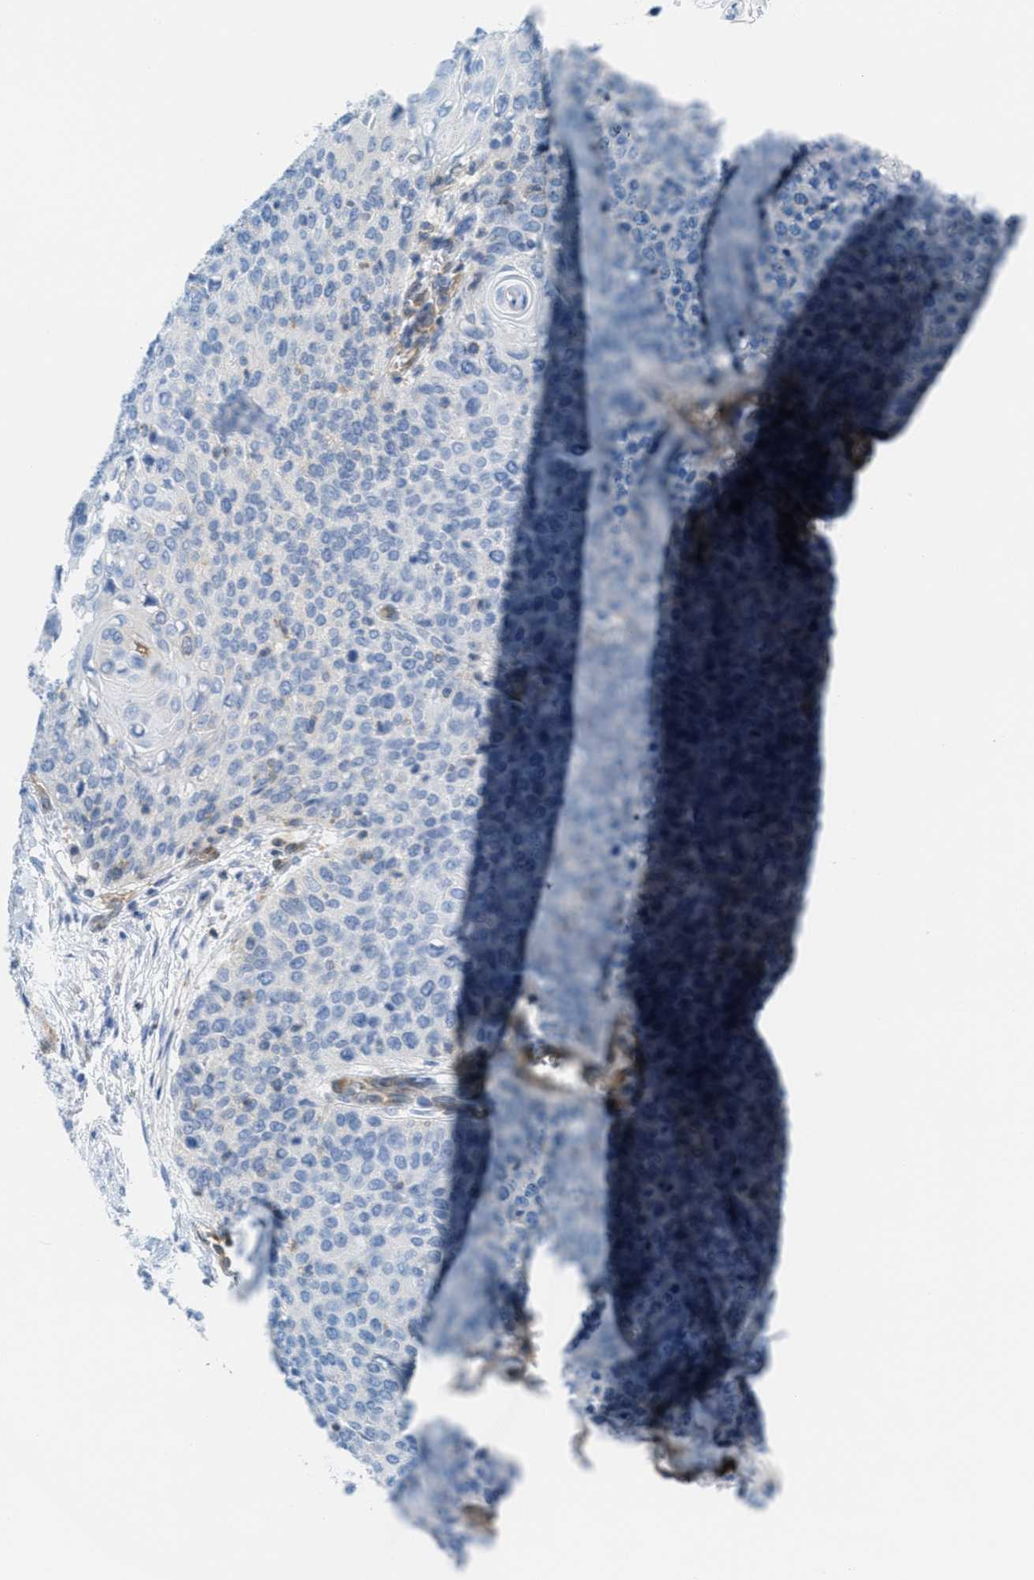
{"staining": {"intensity": "weak", "quantity": "<25%", "location": "cytoplasmic/membranous"}, "tissue": "cervical cancer", "cell_type": "Tumor cells", "image_type": "cancer", "snomed": [{"axis": "morphology", "description": "Squamous cell carcinoma, NOS"}, {"axis": "topography", "description": "Cervix"}], "caption": "IHC photomicrograph of human cervical squamous cell carcinoma stained for a protein (brown), which reveals no expression in tumor cells.", "gene": "MAPRE2", "patient": {"sex": "female", "age": 39}}